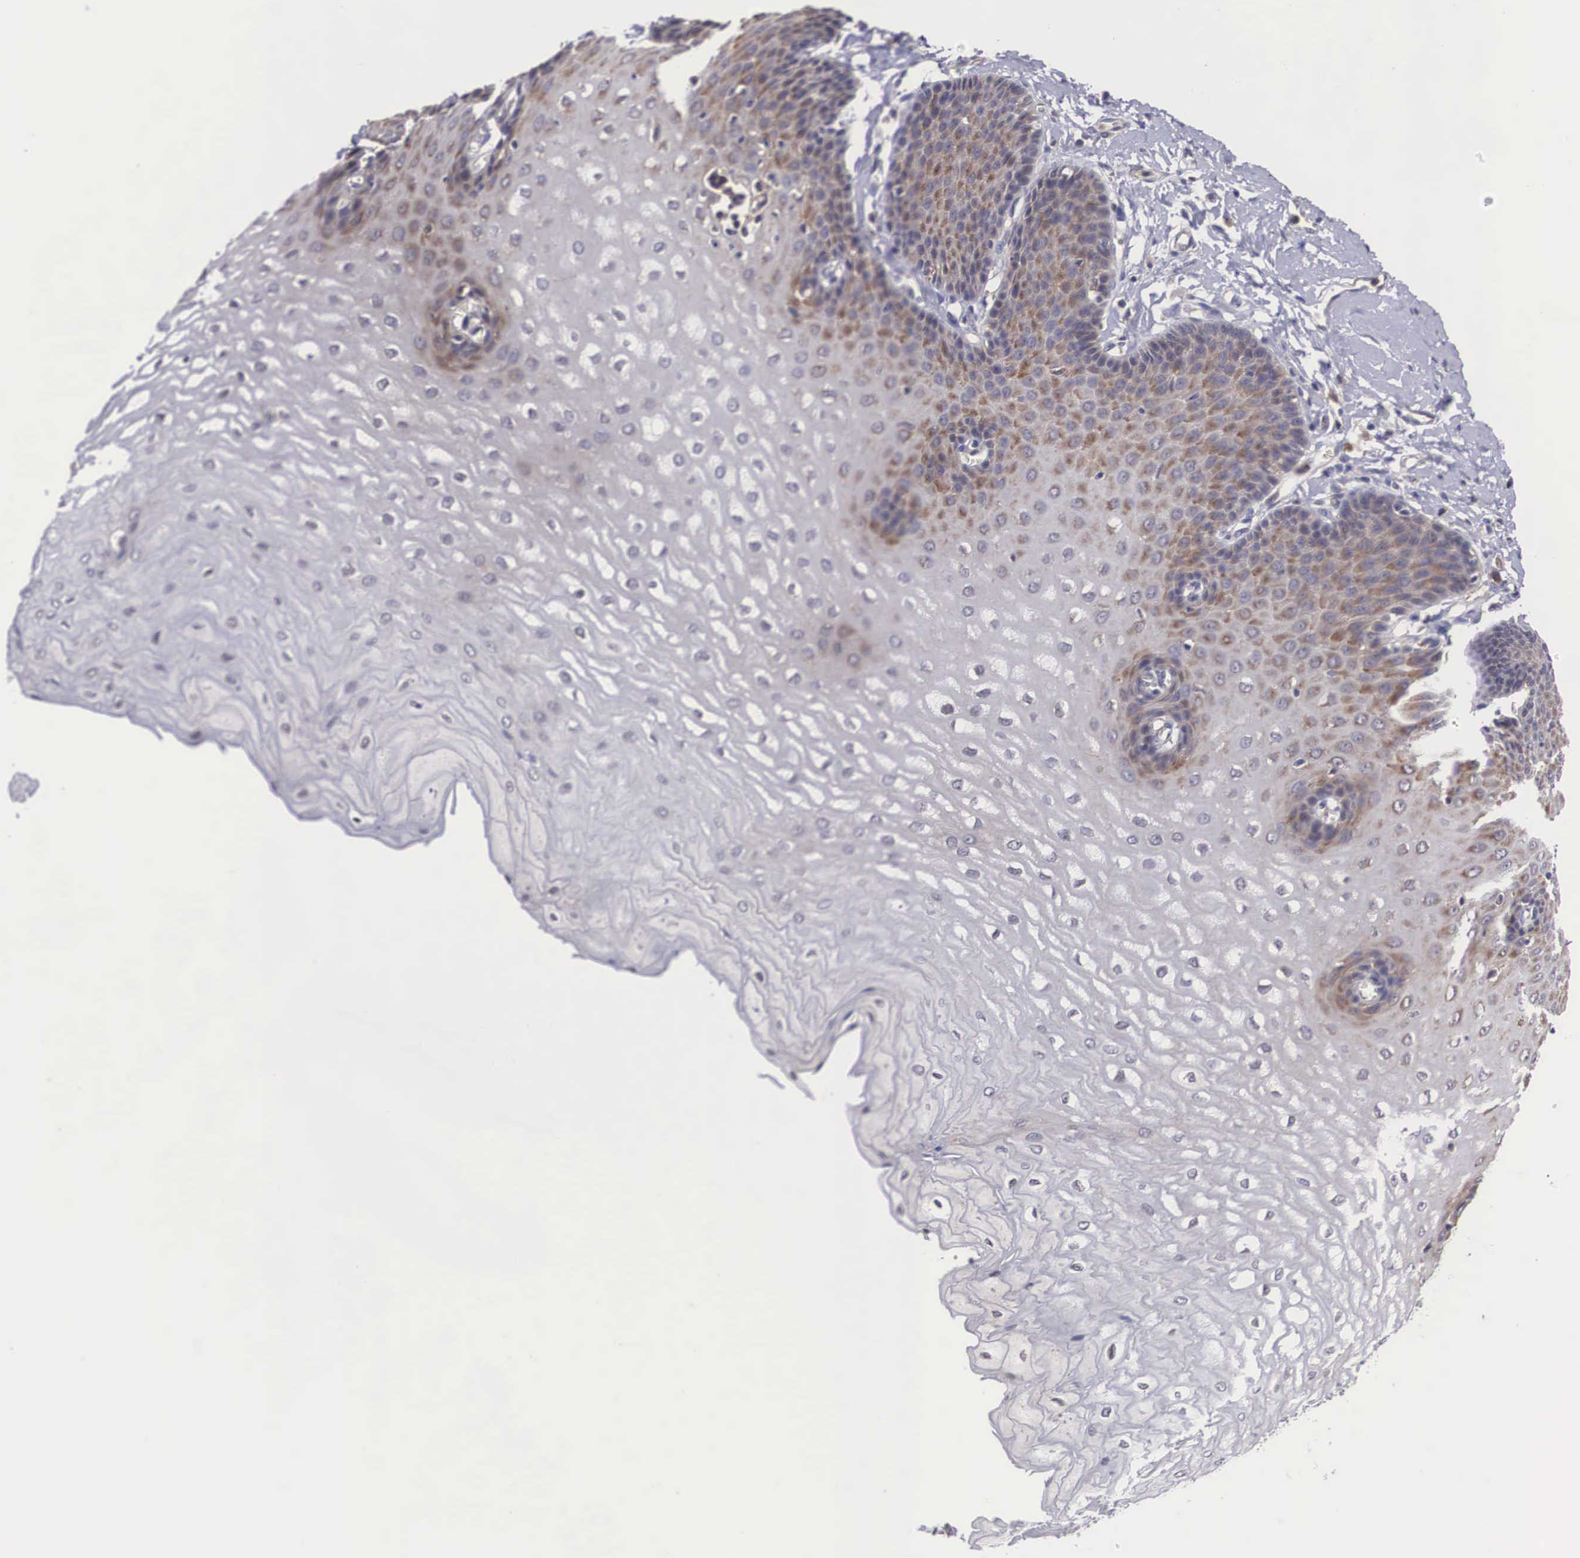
{"staining": {"intensity": "moderate", "quantity": "<25%", "location": "cytoplasmic/membranous"}, "tissue": "esophagus", "cell_type": "Squamous epithelial cells", "image_type": "normal", "snomed": [{"axis": "morphology", "description": "Normal tissue, NOS"}, {"axis": "topography", "description": "Esophagus"}], "caption": "A high-resolution image shows IHC staining of normal esophagus, which reveals moderate cytoplasmic/membranous positivity in about <25% of squamous epithelial cells.", "gene": "GRIPAP1", "patient": {"sex": "male", "age": 70}}